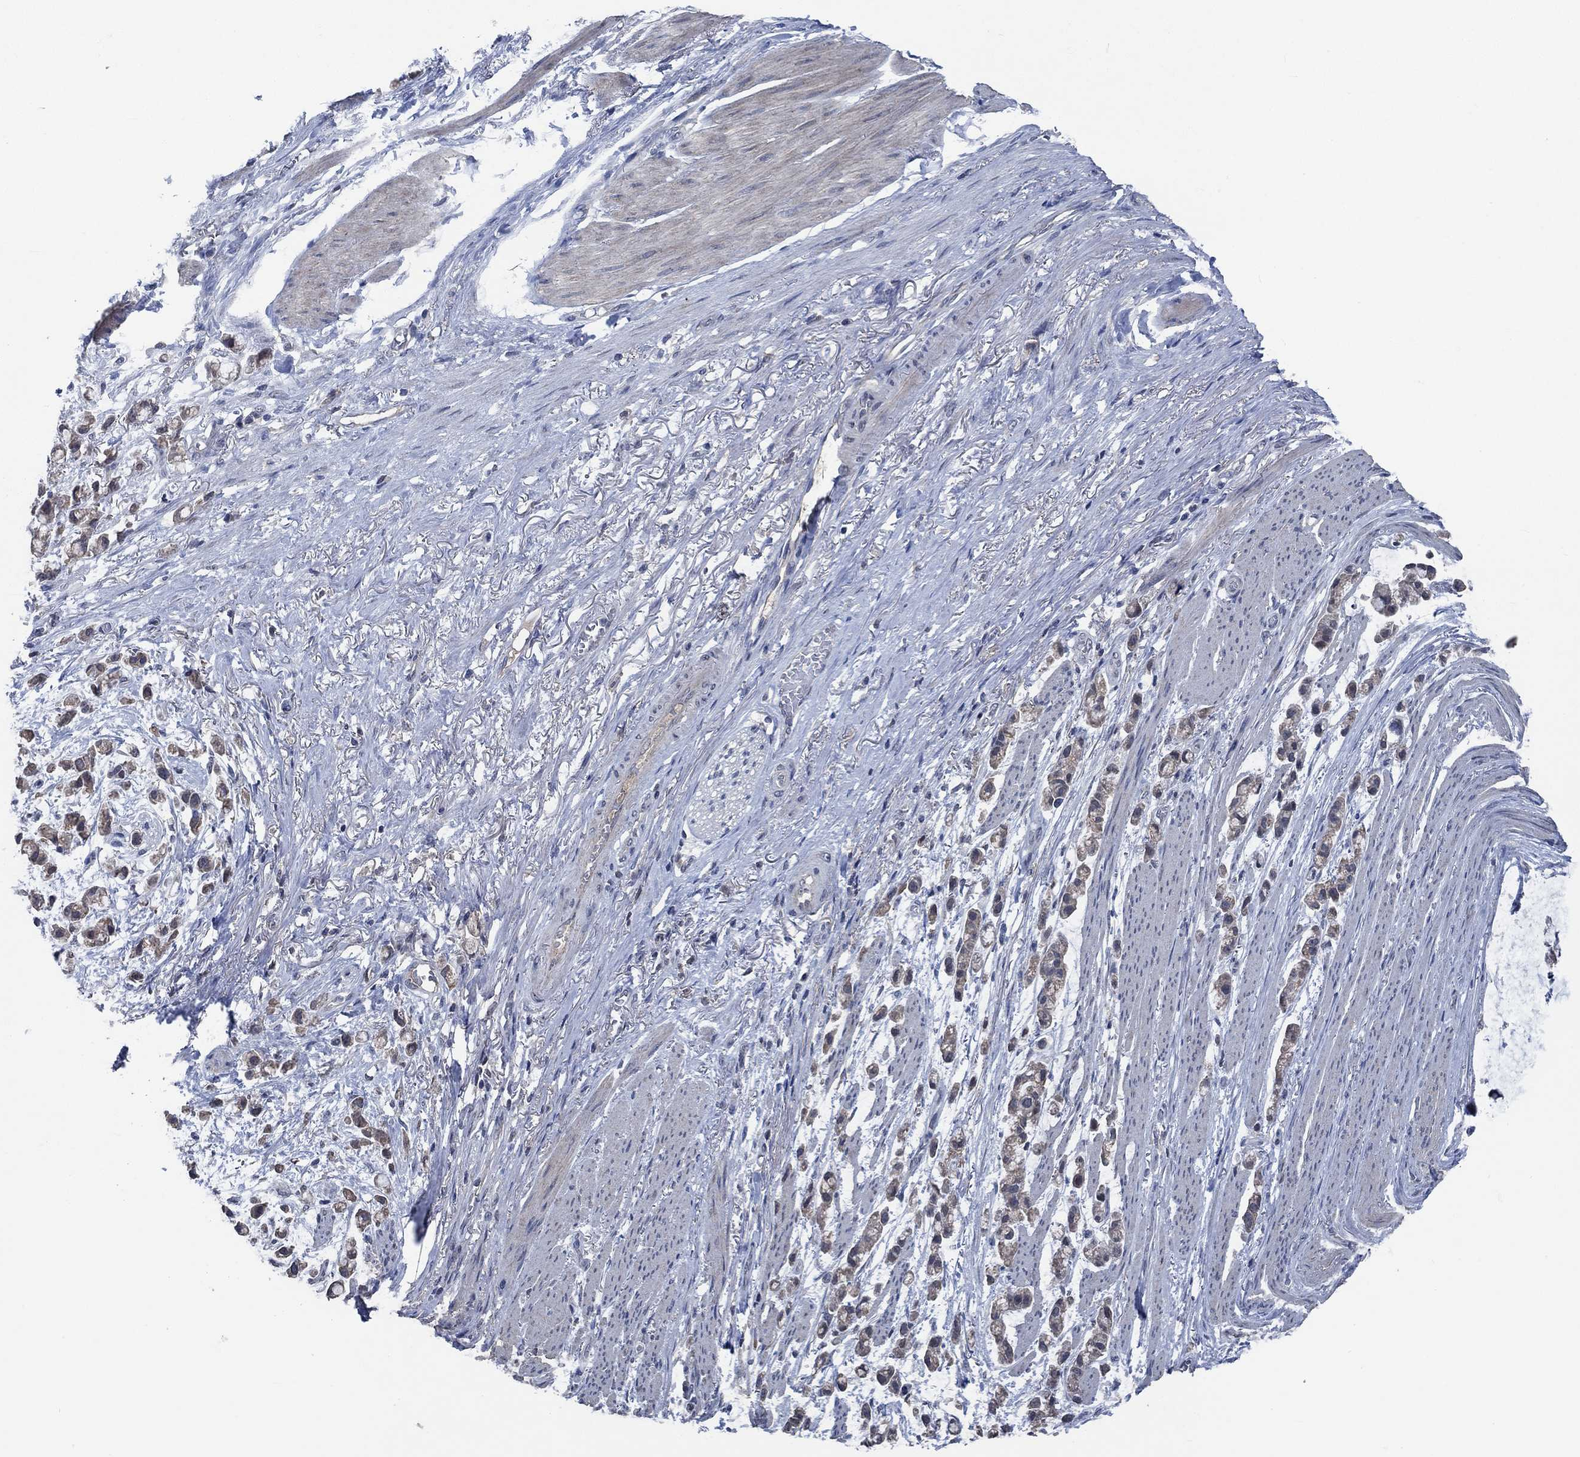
{"staining": {"intensity": "weak", "quantity": ">75%", "location": "cytoplasmic/membranous"}, "tissue": "stomach cancer", "cell_type": "Tumor cells", "image_type": "cancer", "snomed": [{"axis": "morphology", "description": "Adenocarcinoma, NOS"}, {"axis": "topography", "description": "Stomach"}], "caption": "Stomach cancer stained with a protein marker displays weak staining in tumor cells.", "gene": "OBSCN", "patient": {"sex": "female", "age": 81}}